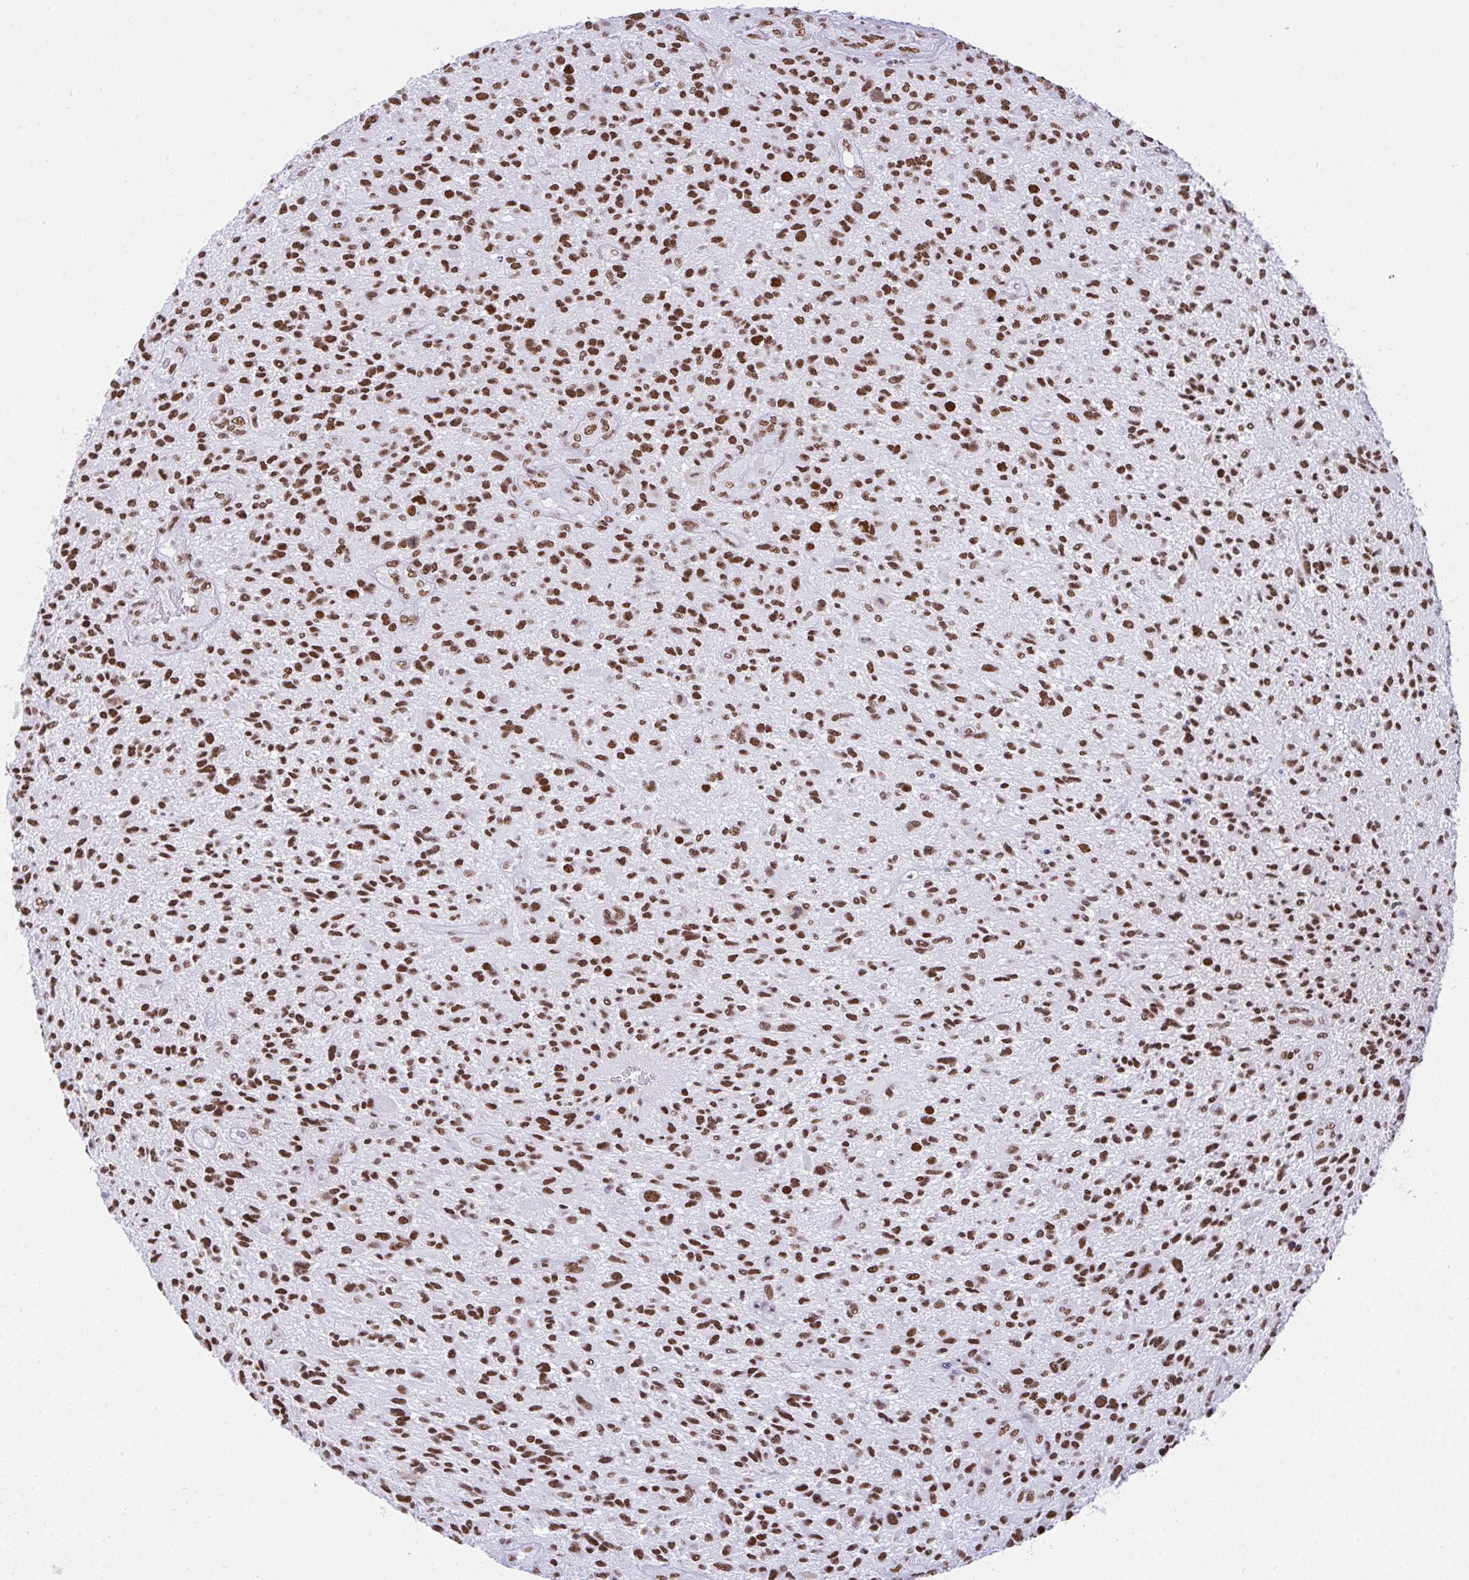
{"staining": {"intensity": "strong", "quantity": ">75%", "location": "nuclear"}, "tissue": "glioma", "cell_type": "Tumor cells", "image_type": "cancer", "snomed": [{"axis": "morphology", "description": "Glioma, malignant, High grade"}, {"axis": "topography", "description": "Brain"}], "caption": "An immunohistochemistry image of neoplastic tissue is shown. Protein staining in brown labels strong nuclear positivity in malignant glioma (high-grade) within tumor cells. (Brightfield microscopy of DAB IHC at high magnification).", "gene": "DDX52", "patient": {"sex": "male", "age": 47}}